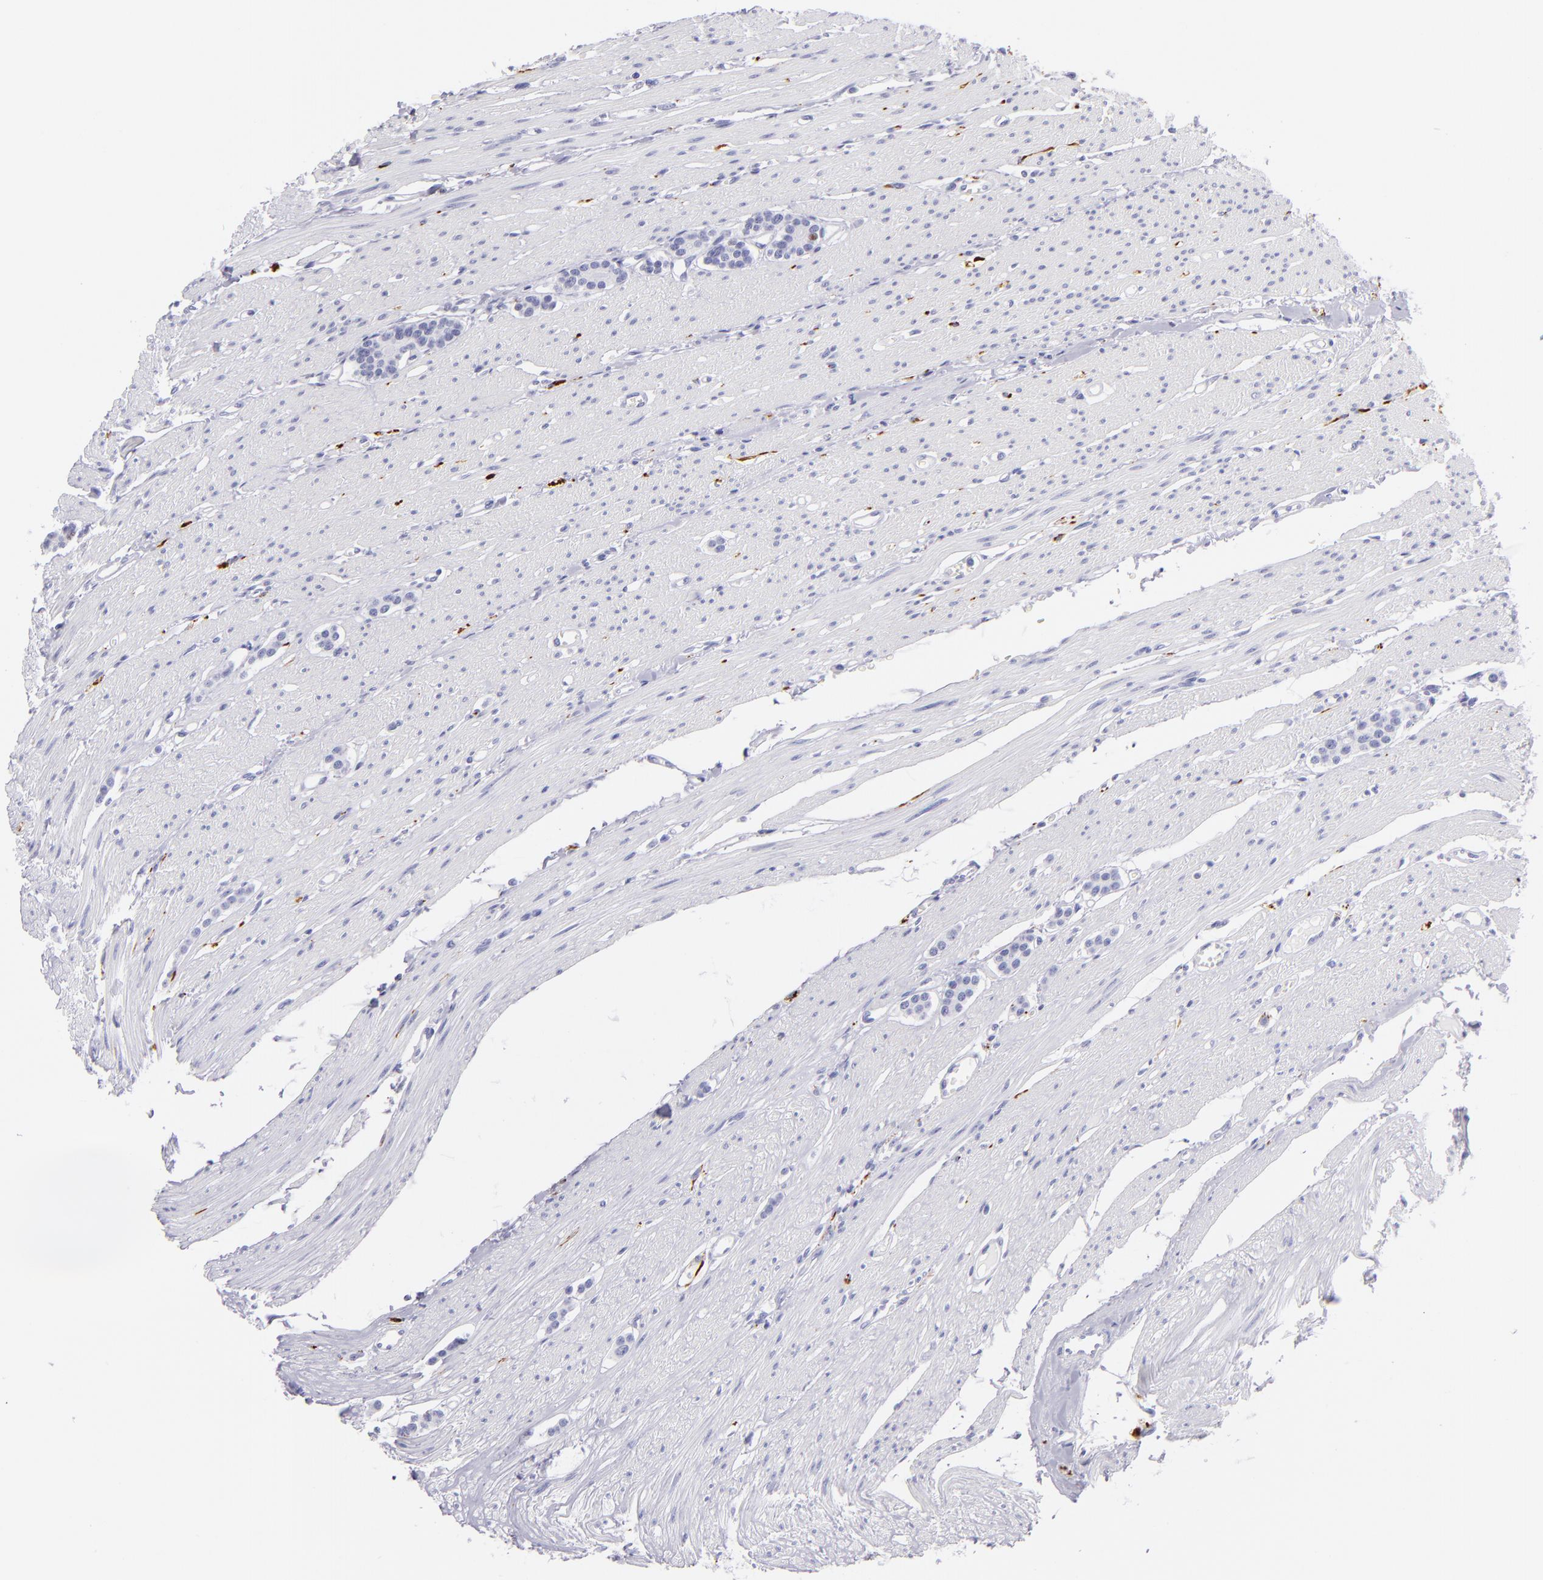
{"staining": {"intensity": "negative", "quantity": "none", "location": "none"}, "tissue": "carcinoid", "cell_type": "Tumor cells", "image_type": "cancer", "snomed": [{"axis": "morphology", "description": "Carcinoid, malignant, NOS"}, {"axis": "topography", "description": "Small intestine"}], "caption": "Carcinoid stained for a protein using IHC demonstrates no positivity tumor cells.", "gene": "PRPH", "patient": {"sex": "male", "age": 60}}